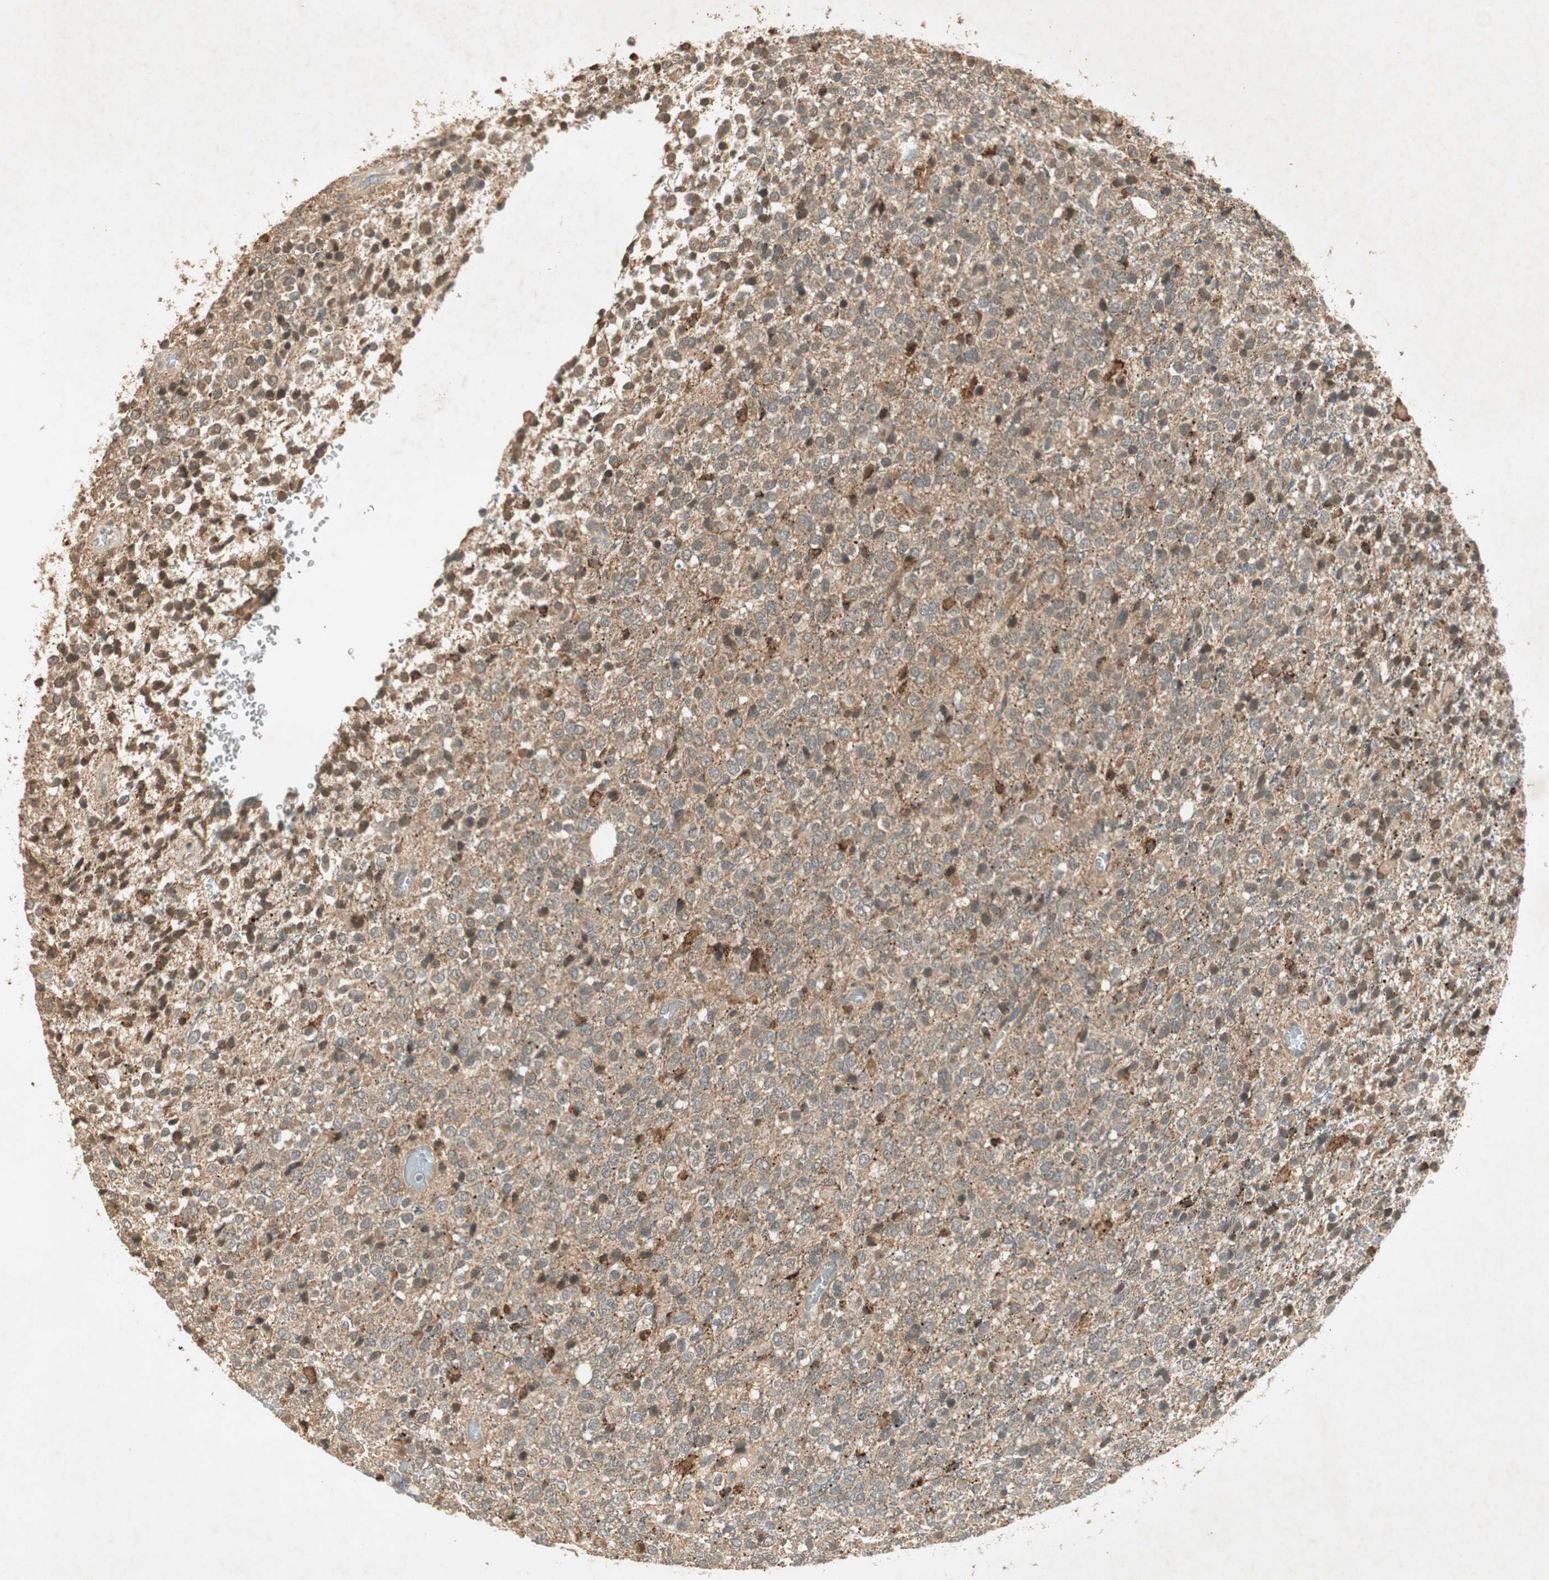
{"staining": {"intensity": "moderate", "quantity": ">75%", "location": "cytoplasmic/membranous"}, "tissue": "glioma", "cell_type": "Tumor cells", "image_type": "cancer", "snomed": [{"axis": "morphology", "description": "Glioma, malignant, High grade"}, {"axis": "topography", "description": "pancreas cauda"}], "caption": "Malignant glioma (high-grade) stained for a protein (brown) exhibits moderate cytoplasmic/membranous positive staining in approximately >75% of tumor cells.", "gene": "USP2", "patient": {"sex": "male", "age": 60}}